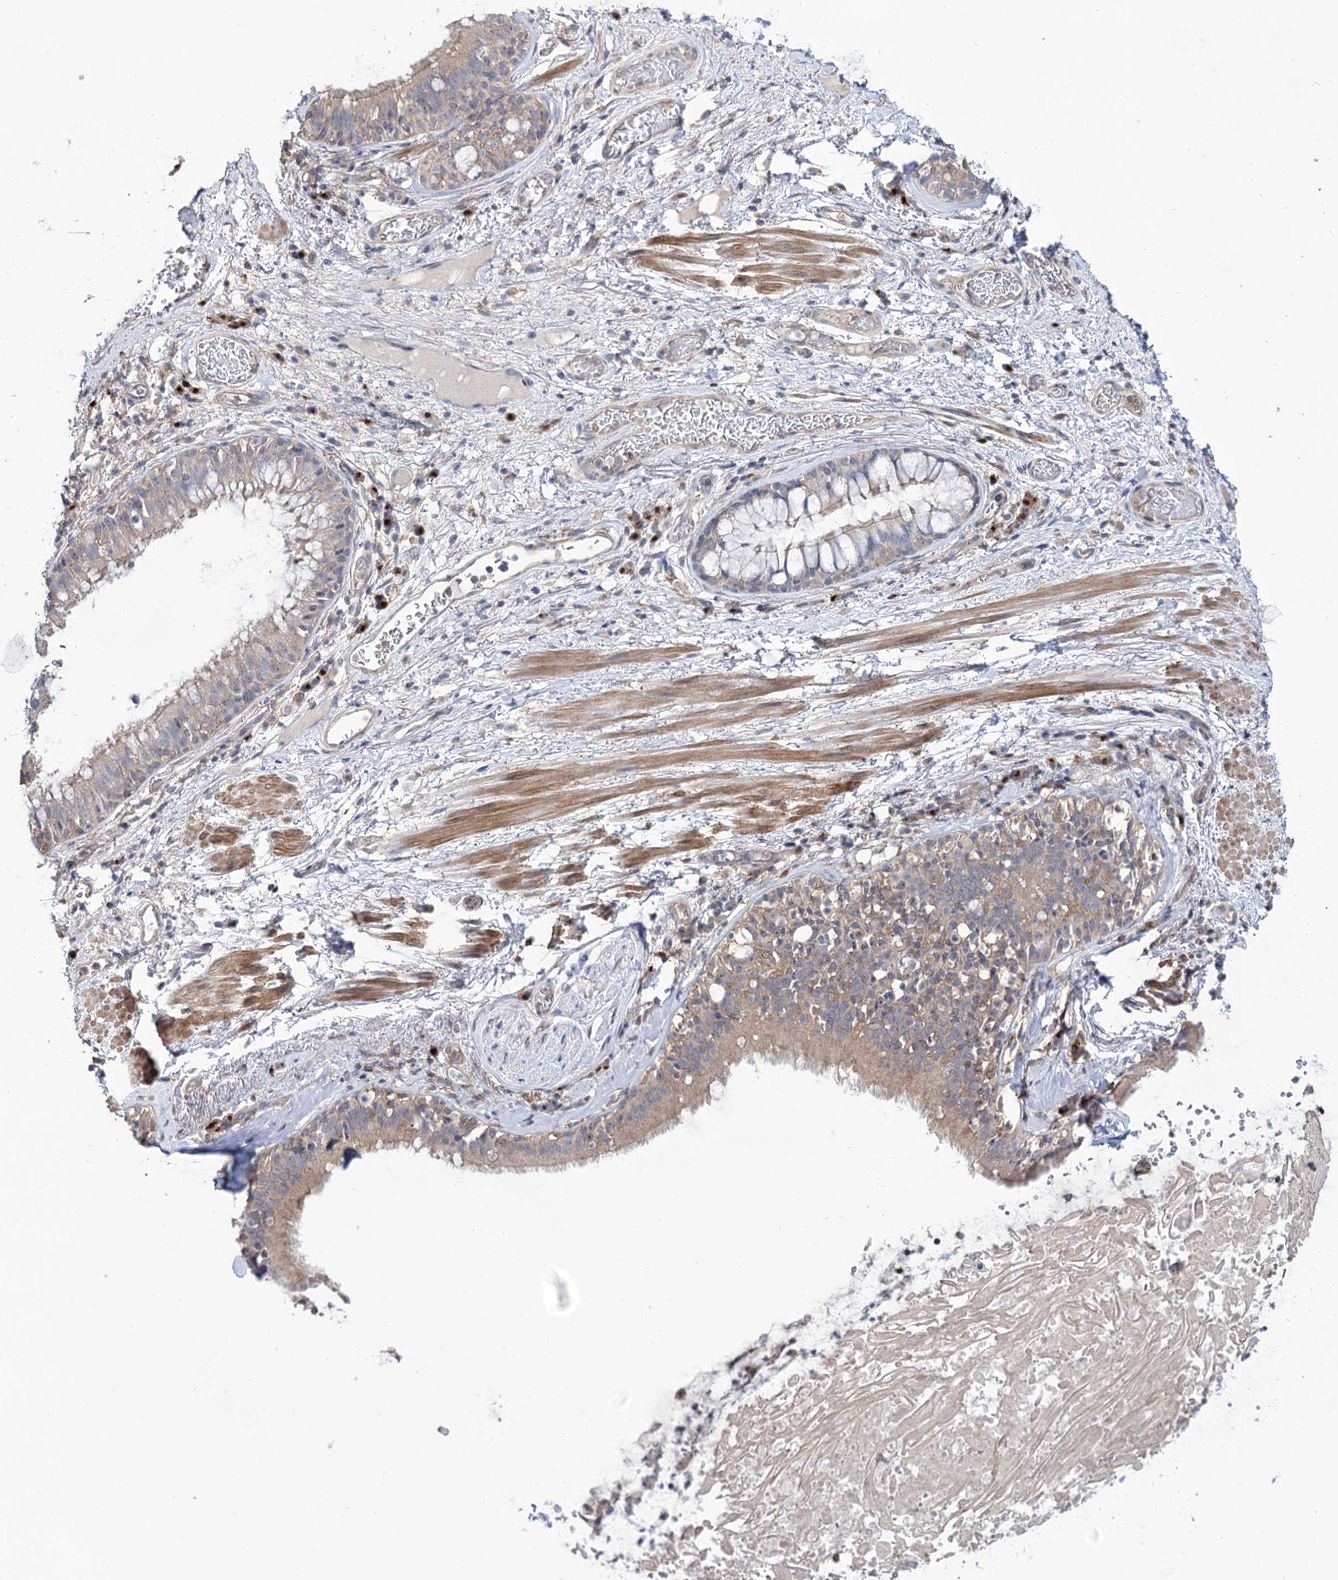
{"staining": {"intensity": "negative", "quantity": "none", "location": "none"}, "tissue": "adipose tissue", "cell_type": "Adipocytes", "image_type": "normal", "snomed": [{"axis": "morphology", "description": "Normal tissue, NOS"}, {"axis": "topography", "description": "Lymph node"}, {"axis": "topography", "description": "Cartilage tissue"}, {"axis": "topography", "description": "Bronchus"}], "caption": "This image is of normal adipose tissue stained with immunohistochemistry (IHC) to label a protein in brown with the nuclei are counter-stained blue. There is no positivity in adipocytes.", "gene": "SEC24A", "patient": {"sex": "male", "age": 63}}